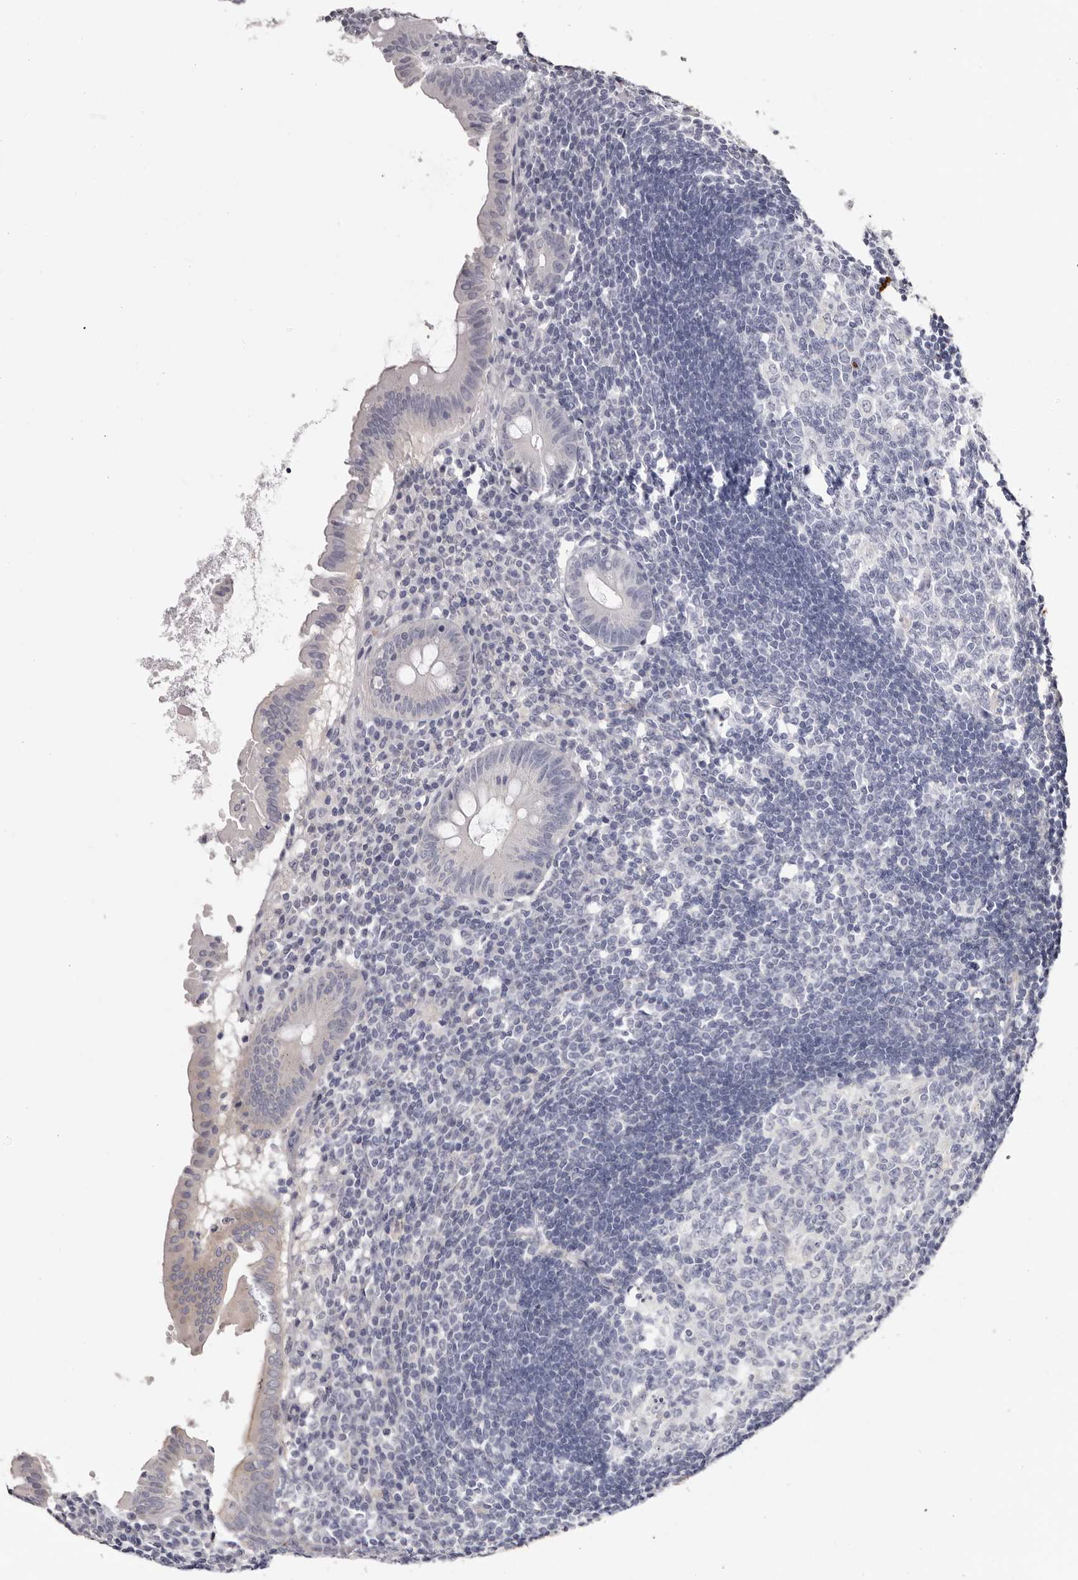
{"staining": {"intensity": "negative", "quantity": "none", "location": "none"}, "tissue": "appendix", "cell_type": "Glandular cells", "image_type": "normal", "snomed": [{"axis": "morphology", "description": "Normal tissue, NOS"}, {"axis": "topography", "description": "Appendix"}], "caption": "Glandular cells show no significant protein staining in normal appendix. (IHC, brightfield microscopy, high magnification).", "gene": "PEG10", "patient": {"sex": "female", "age": 54}}